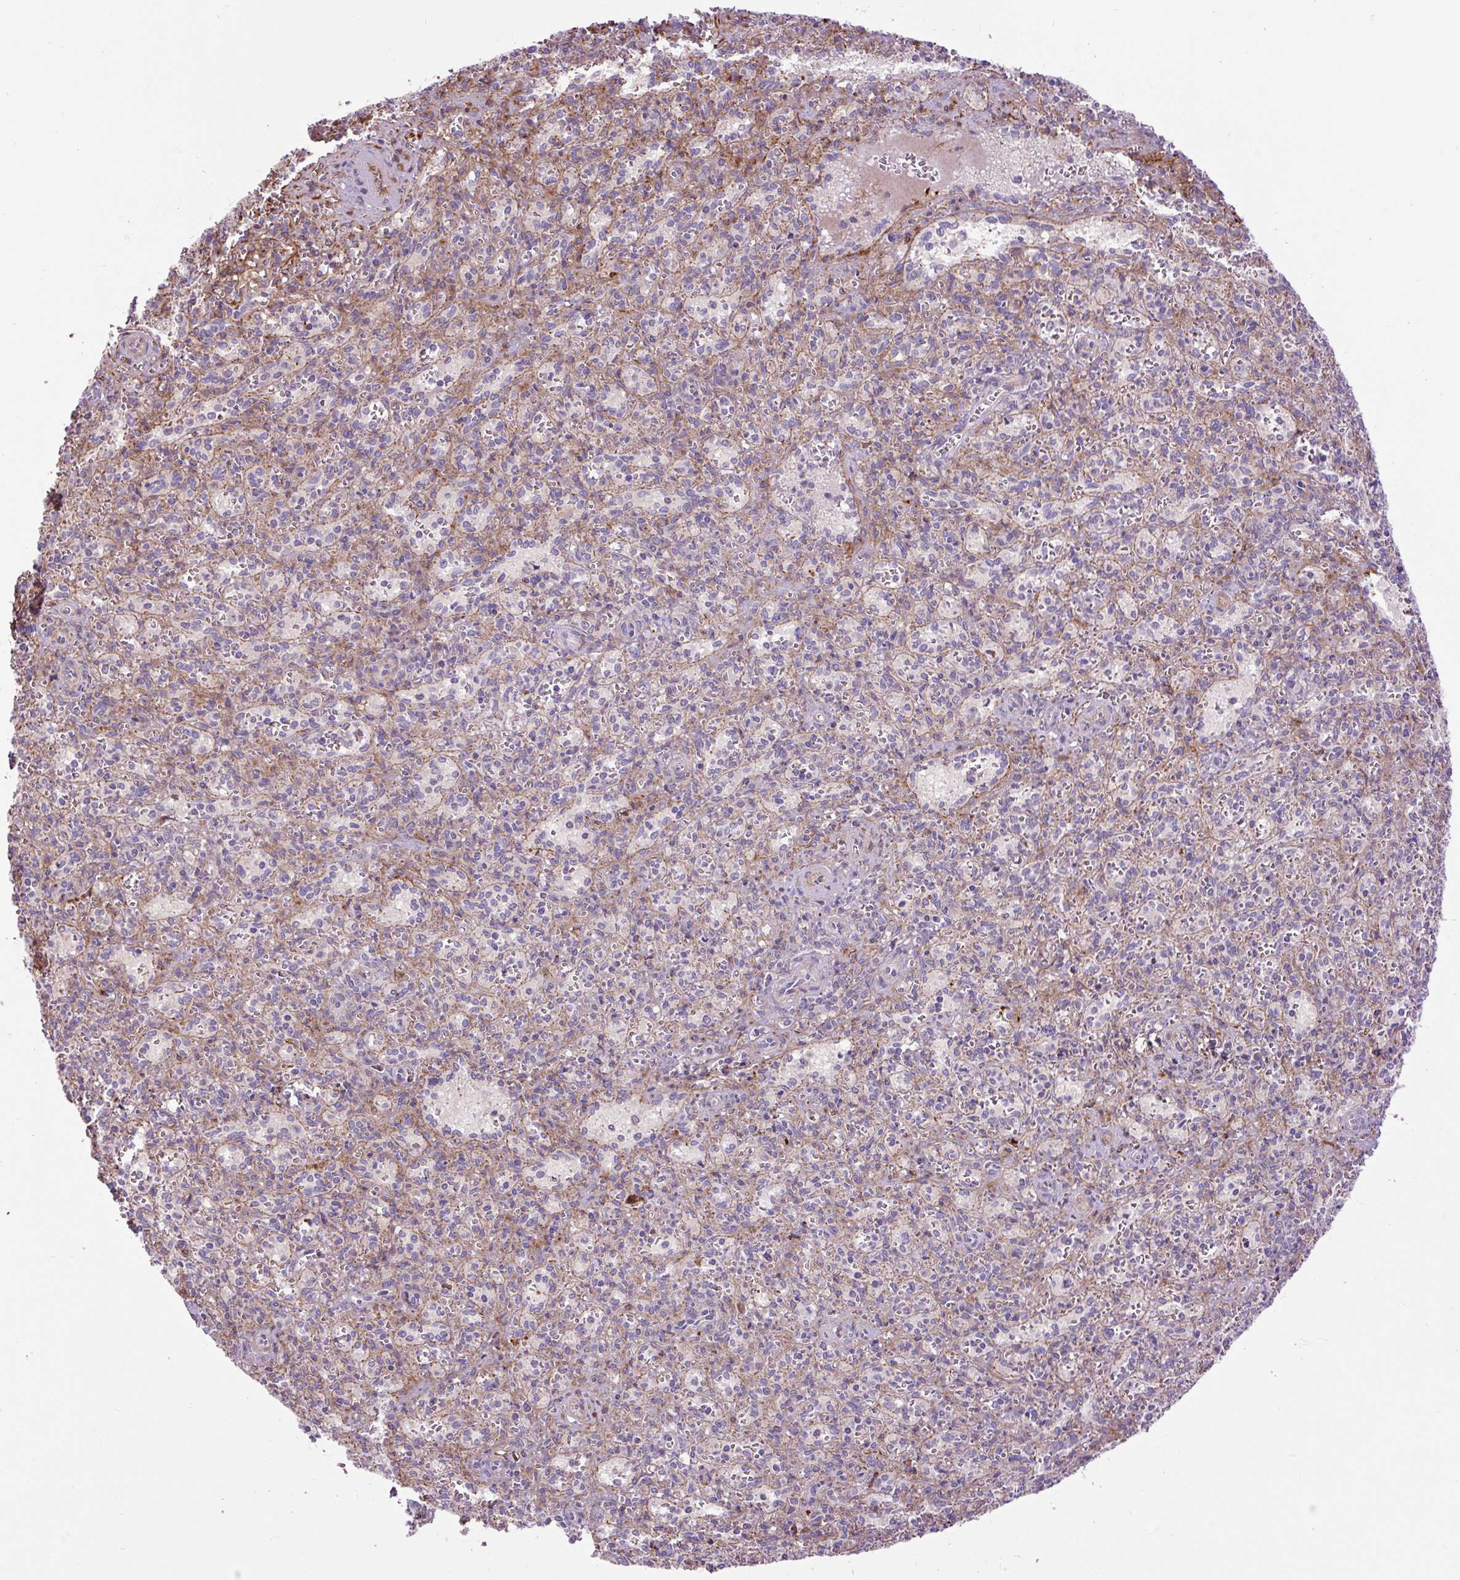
{"staining": {"intensity": "negative", "quantity": "none", "location": "none"}, "tissue": "spleen", "cell_type": "Cells in red pulp", "image_type": "normal", "snomed": [{"axis": "morphology", "description": "Normal tissue, NOS"}, {"axis": "topography", "description": "Spleen"}], "caption": "This is an immunohistochemistry image of benign human spleen. There is no expression in cells in red pulp.", "gene": "ZNF197", "patient": {"sex": "female", "age": 26}}